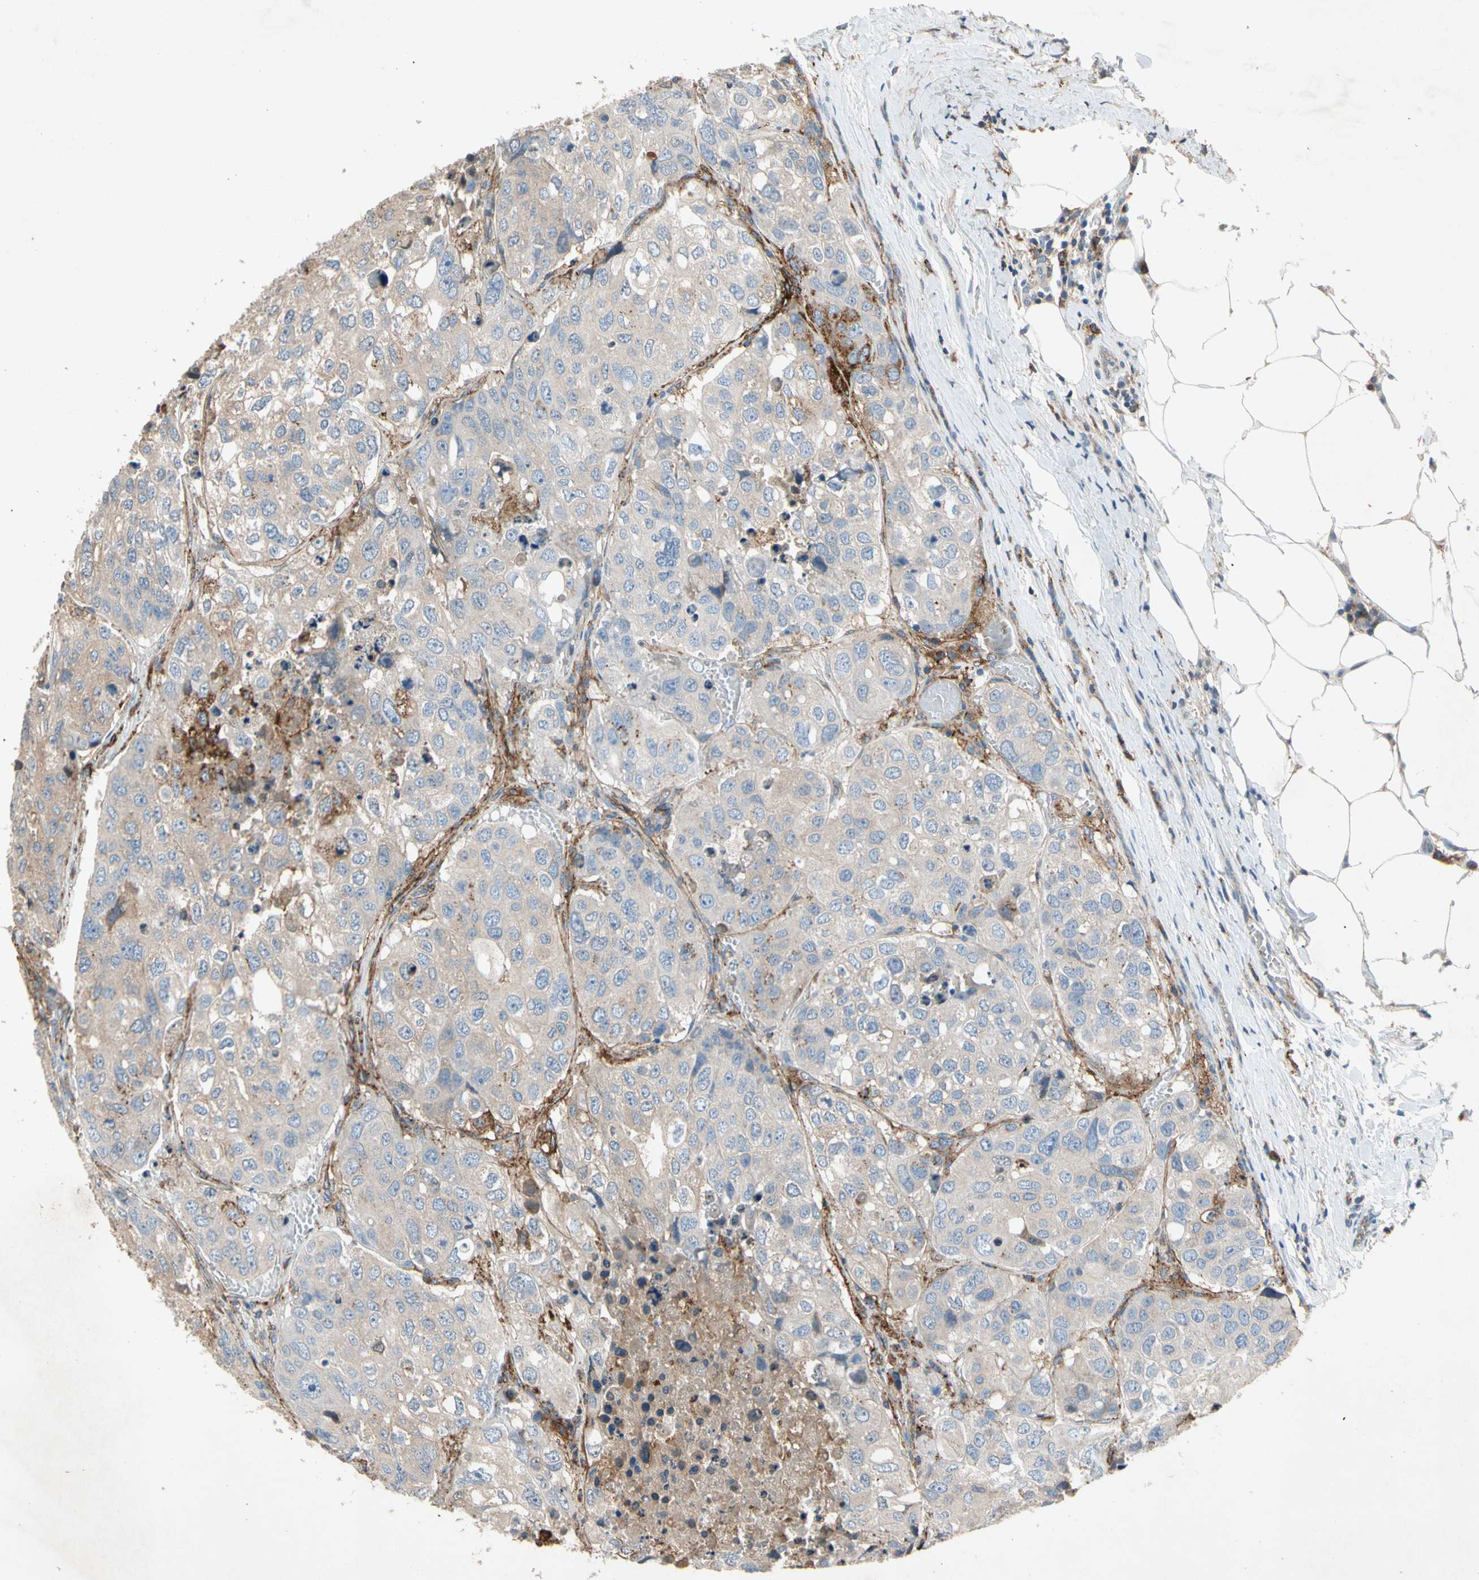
{"staining": {"intensity": "weak", "quantity": "<25%", "location": "cytoplasmic/membranous"}, "tissue": "urothelial cancer", "cell_type": "Tumor cells", "image_type": "cancer", "snomed": [{"axis": "morphology", "description": "Urothelial carcinoma, High grade"}, {"axis": "topography", "description": "Lymph node"}, {"axis": "topography", "description": "Urinary bladder"}], "caption": "Urothelial cancer was stained to show a protein in brown. There is no significant positivity in tumor cells.", "gene": "NDFIP2", "patient": {"sex": "male", "age": 51}}